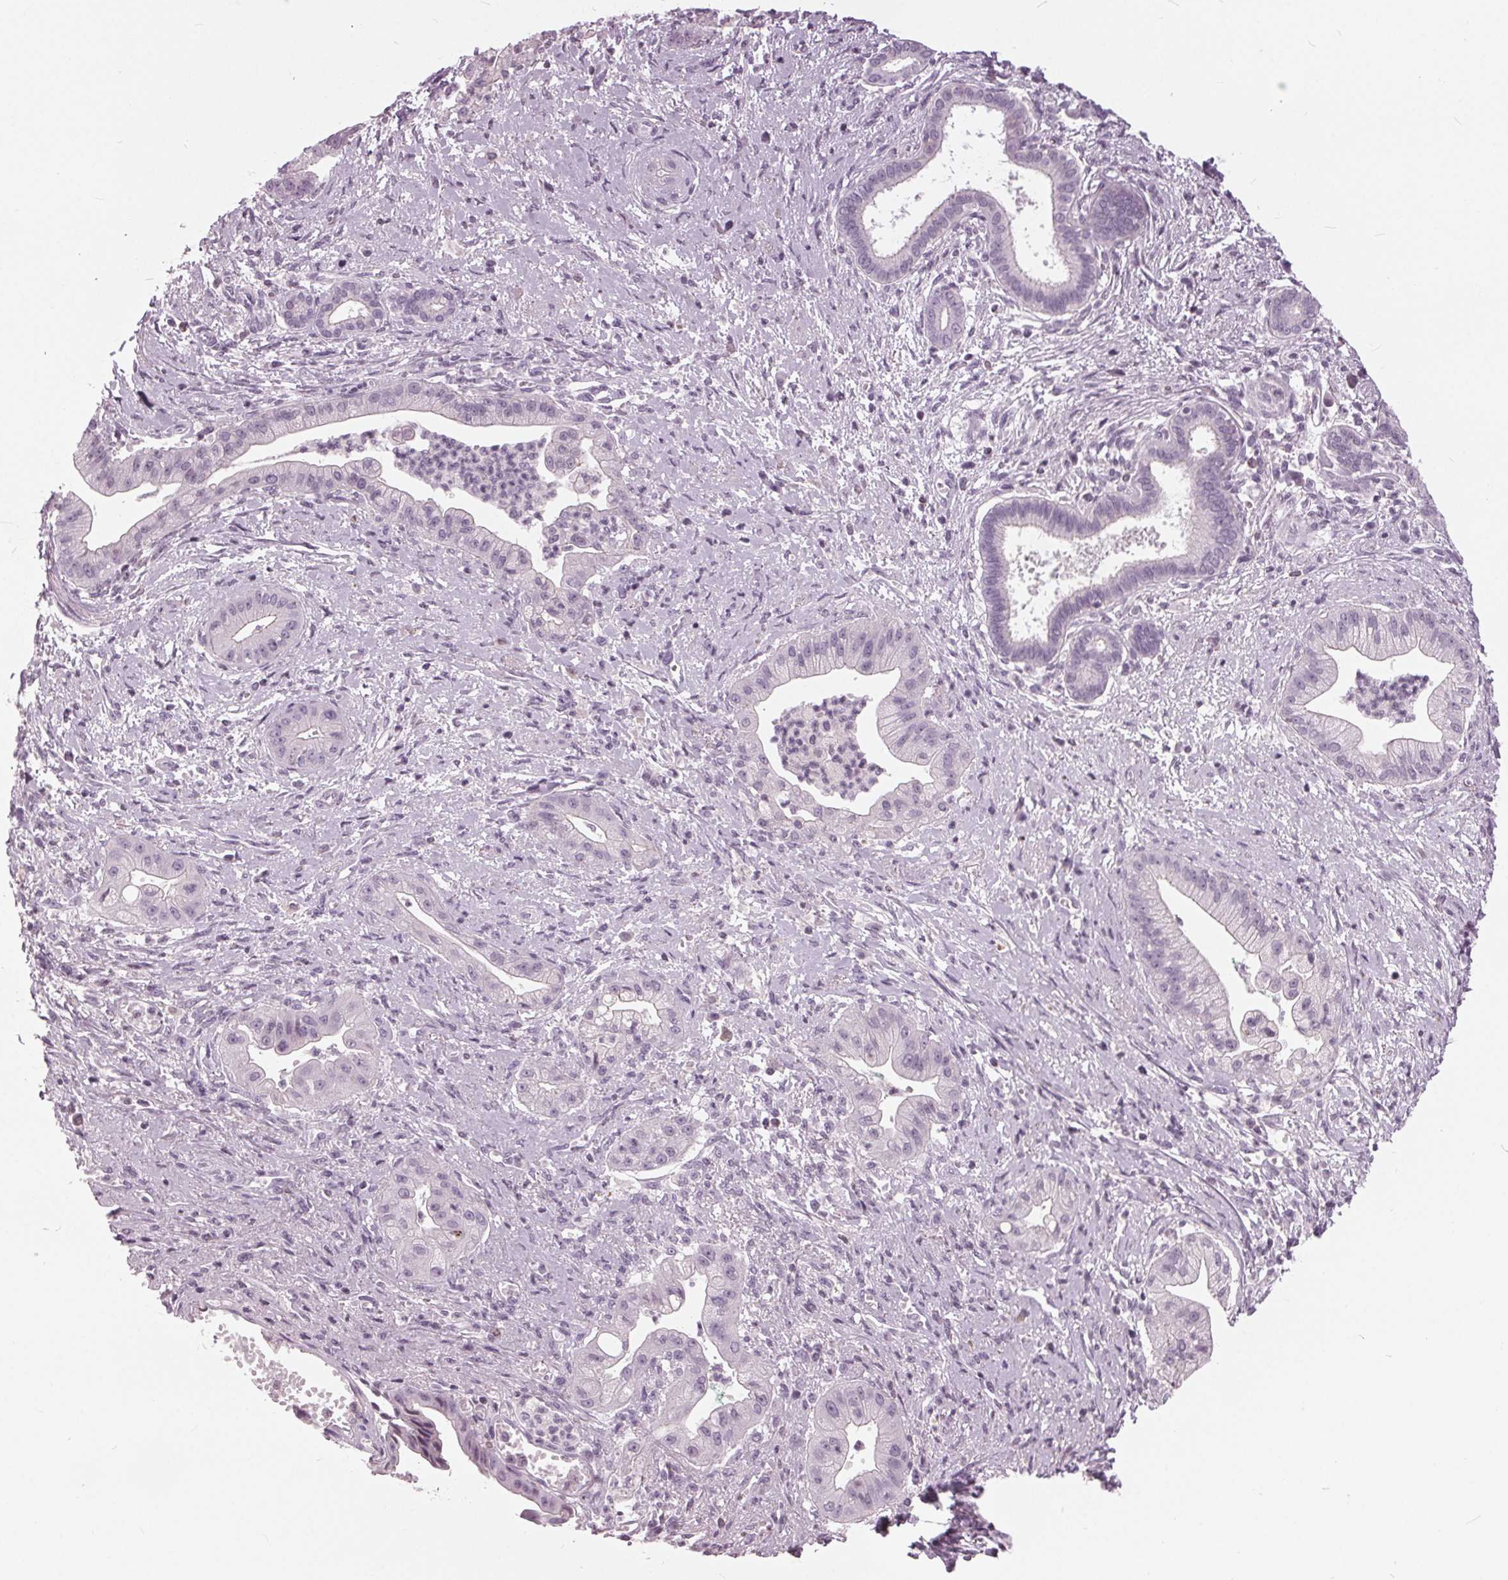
{"staining": {"intensity": "negative", "quantity": "none", "location": "none"}, "tissue": "pancreatic cancer", "cell_type": "Tumor cells", "image_type": "cancer", "snomed": [{"axis": "morphology", "description": "Normal tissue, NOS"}, {"axis": "morphology", "description": "Adenocarcinoma, NOS"}, {"axis": "topography", "description": "Lymph node"}, {"axis": "topography", "description": "Pancreas"}], "caption": "This is an immunohistochemistry (IHC) histopathology image of human pancreatic cancer (adenocarcinoma). There is no expression in tumor cells.", "gene": "SLC9A4", "patient": {"sex": "female", "age": 58}}